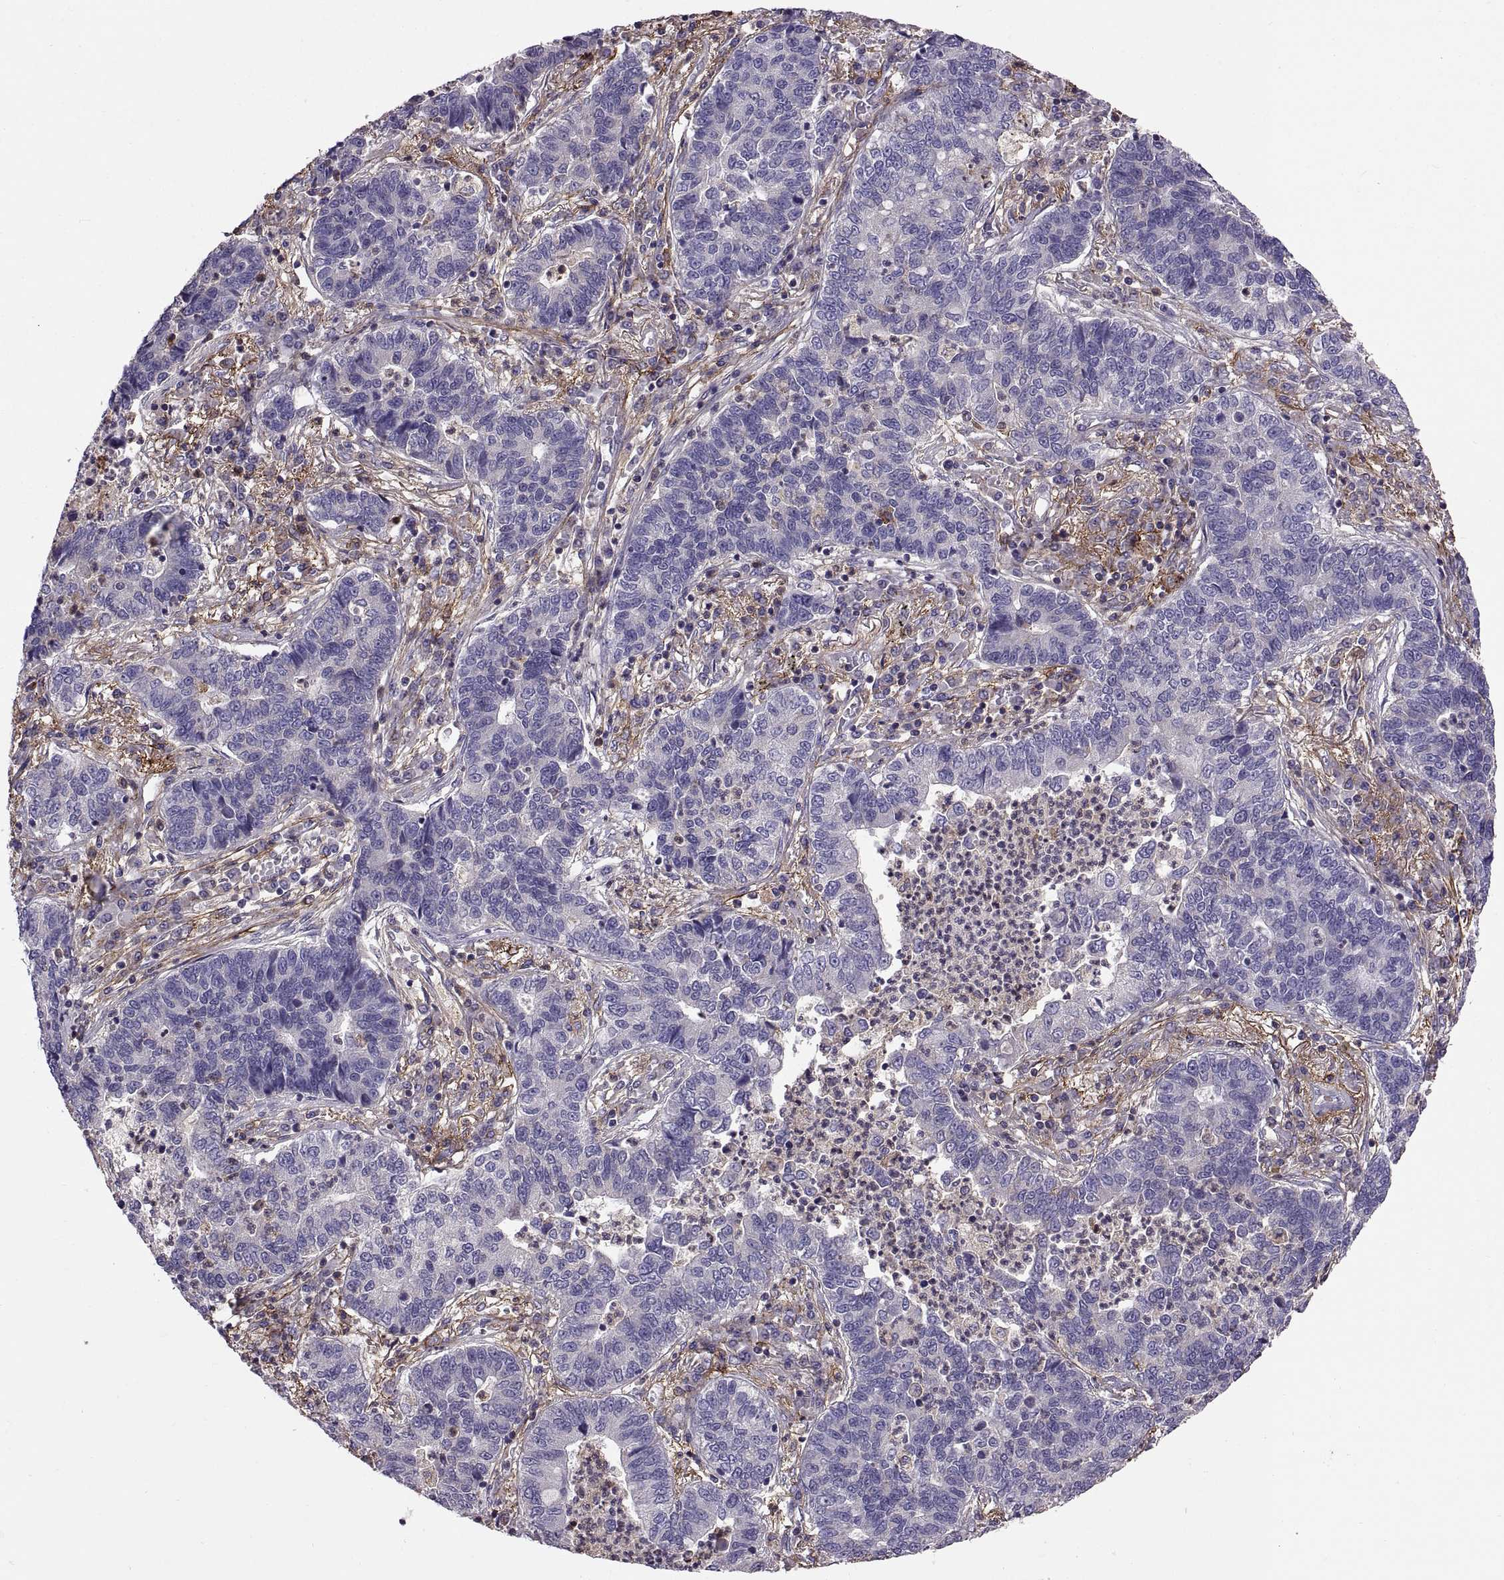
{"staining": {"intensity": "negative", "quantity": "none", "location": "none"}, "tissue": "lung cancer", "cell_type": "Tumor cells", "image_type": "cancer", "snomed": [{"axis": "morphology", "description": "Adenocarcinoma, NOS"}, {"axis": "topography", "description": "Lung"}], "caption": "Immunohistochemistry (IHC) image of neoplastic tissue: lung cancer (adenocarcinoma) stained with DAB (3,3'-diaminobenzidine) reveals no significant protein staining in tumor cells.", "gene": "EMILIN2", "patient": {"sex": "female", "age": 57}}